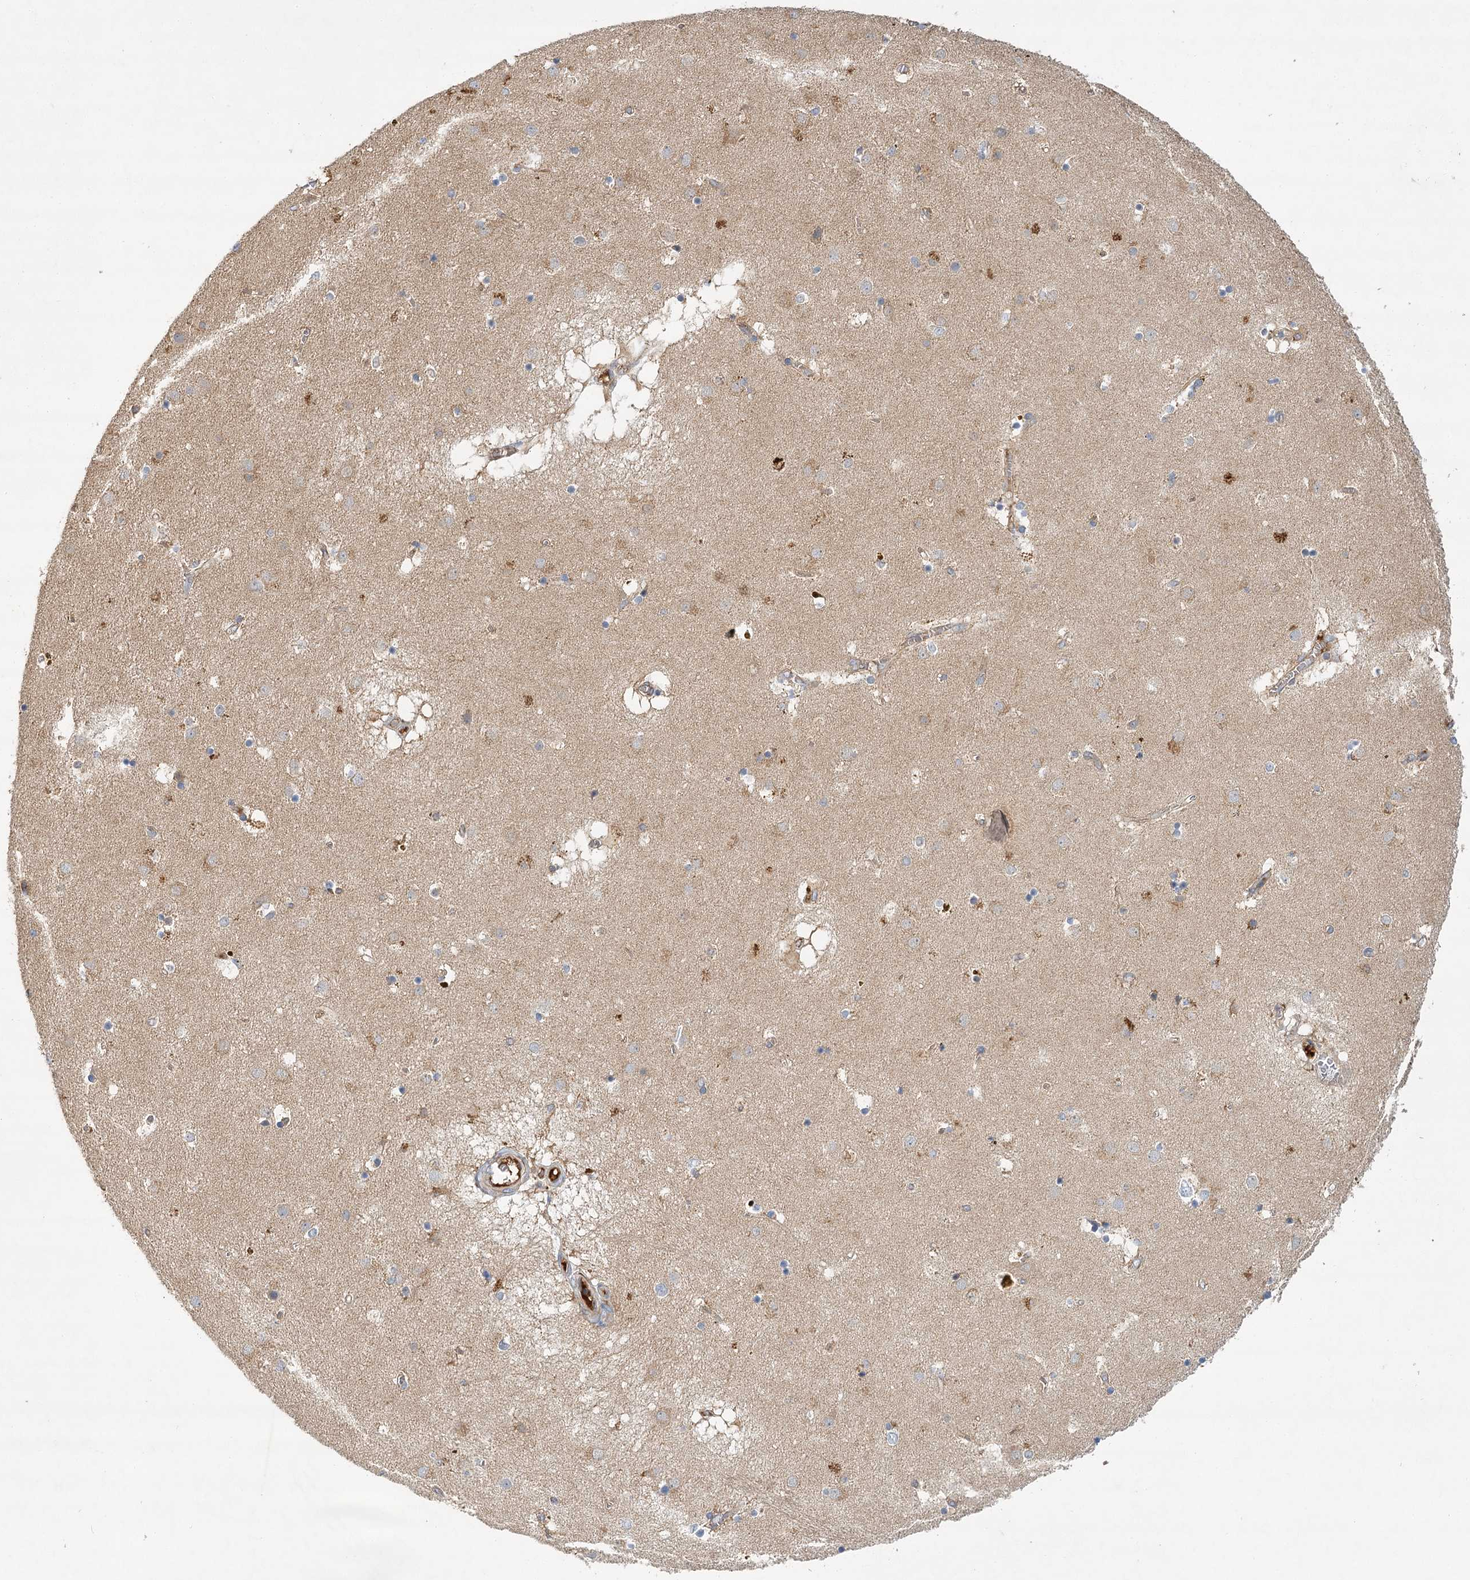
{"staining": {"intensity": "weak", "quantity": "<25%", "location": "cytoplasmic/membranous"}, "tissue": "caudate", "cell_type": "Glial cells", "image_type": "normal", "snomed": [{"axis": "morphology", "description": "Normal tissue, NOS"}, {"axis": "topography", "description": "Lateral ventricle wall"}], "caption": "Image shows no protein staining in glial cells of unremarkable caudate. (DAB immunohistochemistry (IHC) with hematoxylin counter stain).", "gene": "LSS", "patient": {"sex": "male", "age": 70}}